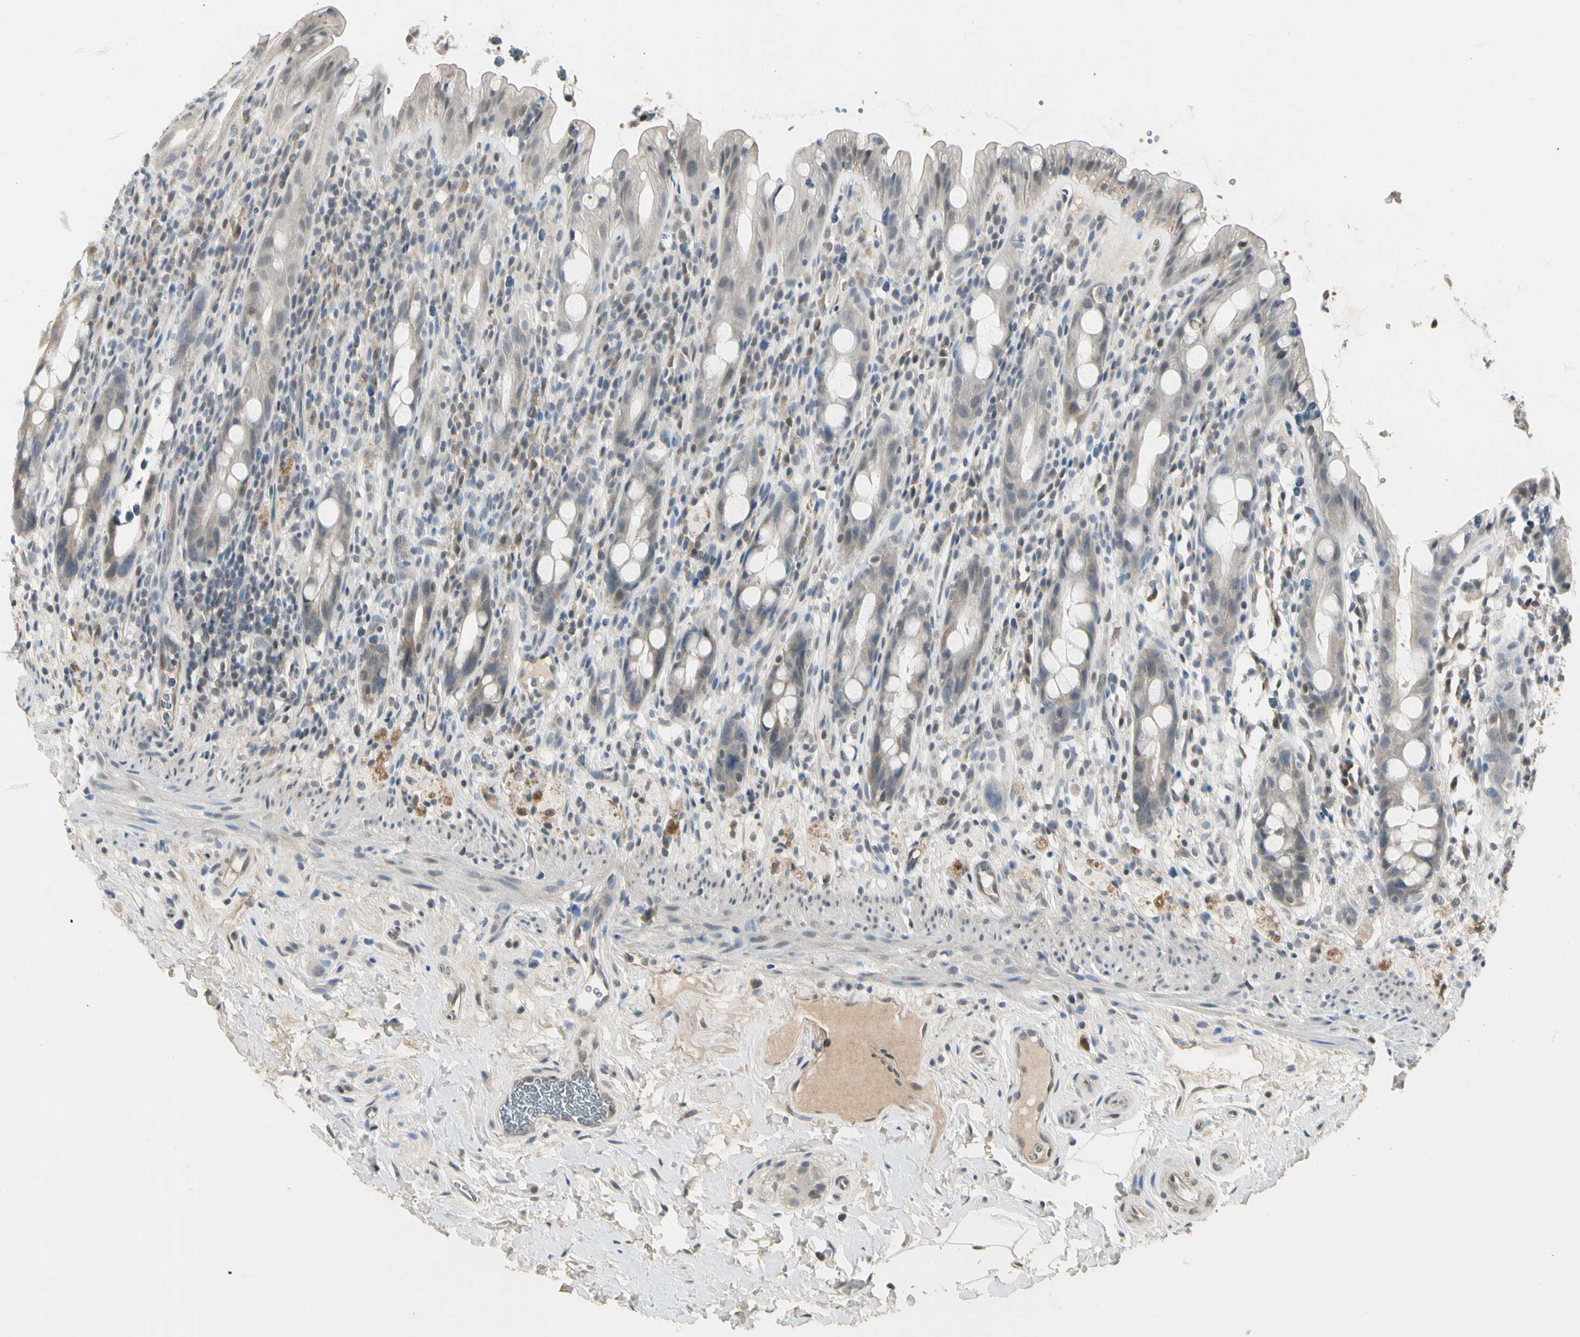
{"staining": {"intensity": "negative", "quantity": "none", "location": "none"}, "tissue": "rectum", "cell_type": "Glandular cells", "image_type": "normal", "snomed": [{"axis": "morphology", "description": "Normal tissue, NOS"}, {"axis": "topography", "description": "Rectum"}], "caption": "Protein analysis of unremarkable rectum demonstrates no significant staining in glandular cells. (Immunohistochemistry (ihc), brightfield microscopy, high magnification).", "gene": "GREM1", "patient": {"sex": "male", "age": 44}}